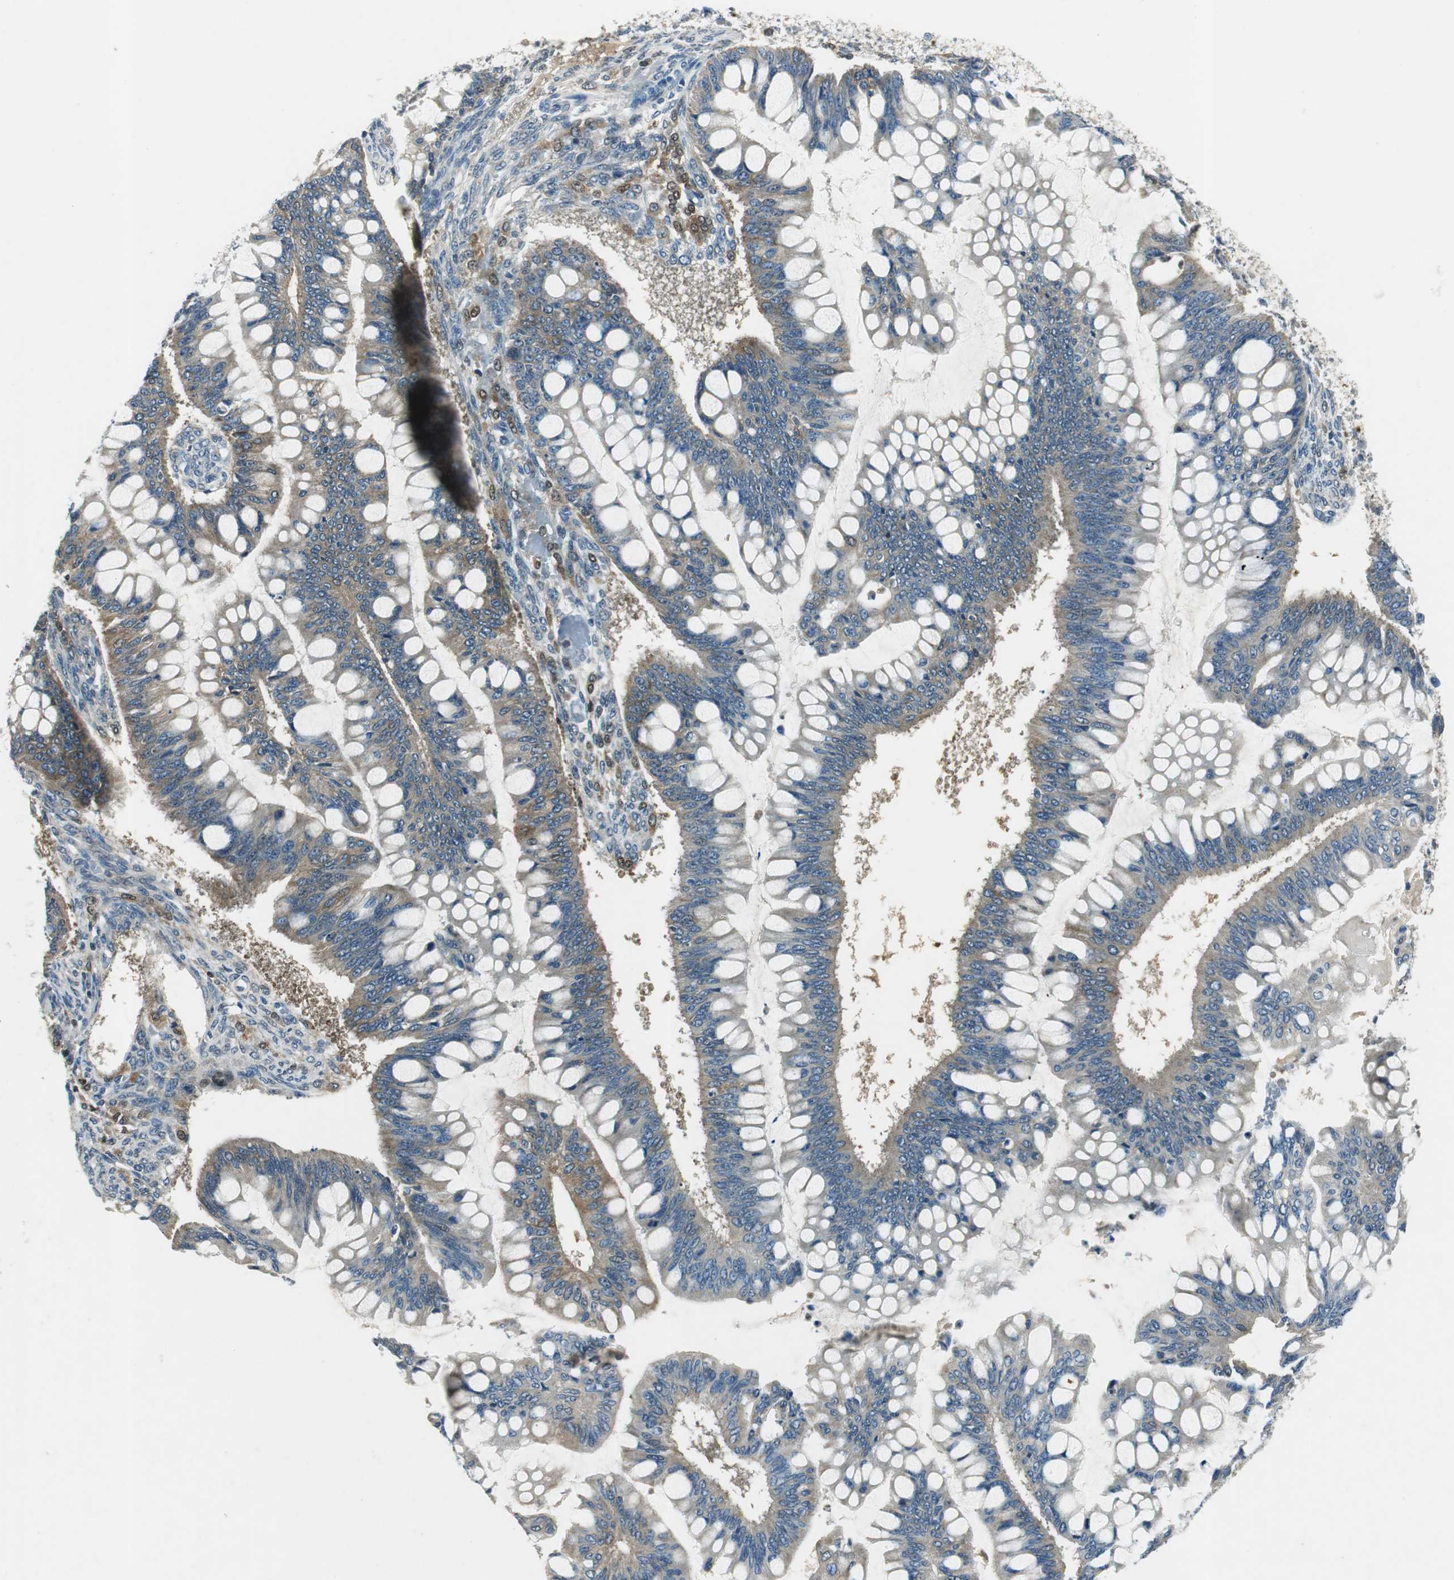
{"staining": {"intensity": "moderate", "quantity": "25%-75%", "location": "cytoplasmic/membranous"}, "tissue": "ovarian cancer", "cell_type": "Tumor cells", "image_type": "cancer", "snomed": [{"axis": "morphology", "description": "Cystadenocarcinoma, mucinous, NOS"}, {"axis": "topography", "description": "Ovary"}], "caption": "Brown immunohistochemical staining in ovarian cancer (mucinous cystadenocarcinoma) shows moderate cytoplasmic/membranous staining in about 25%-75% of tumor cells. (DAB IHC, brown staining for protein, blue staining for nuclei).", "gene": "ME1", "patient": {"sex": "female", "age": 73}}